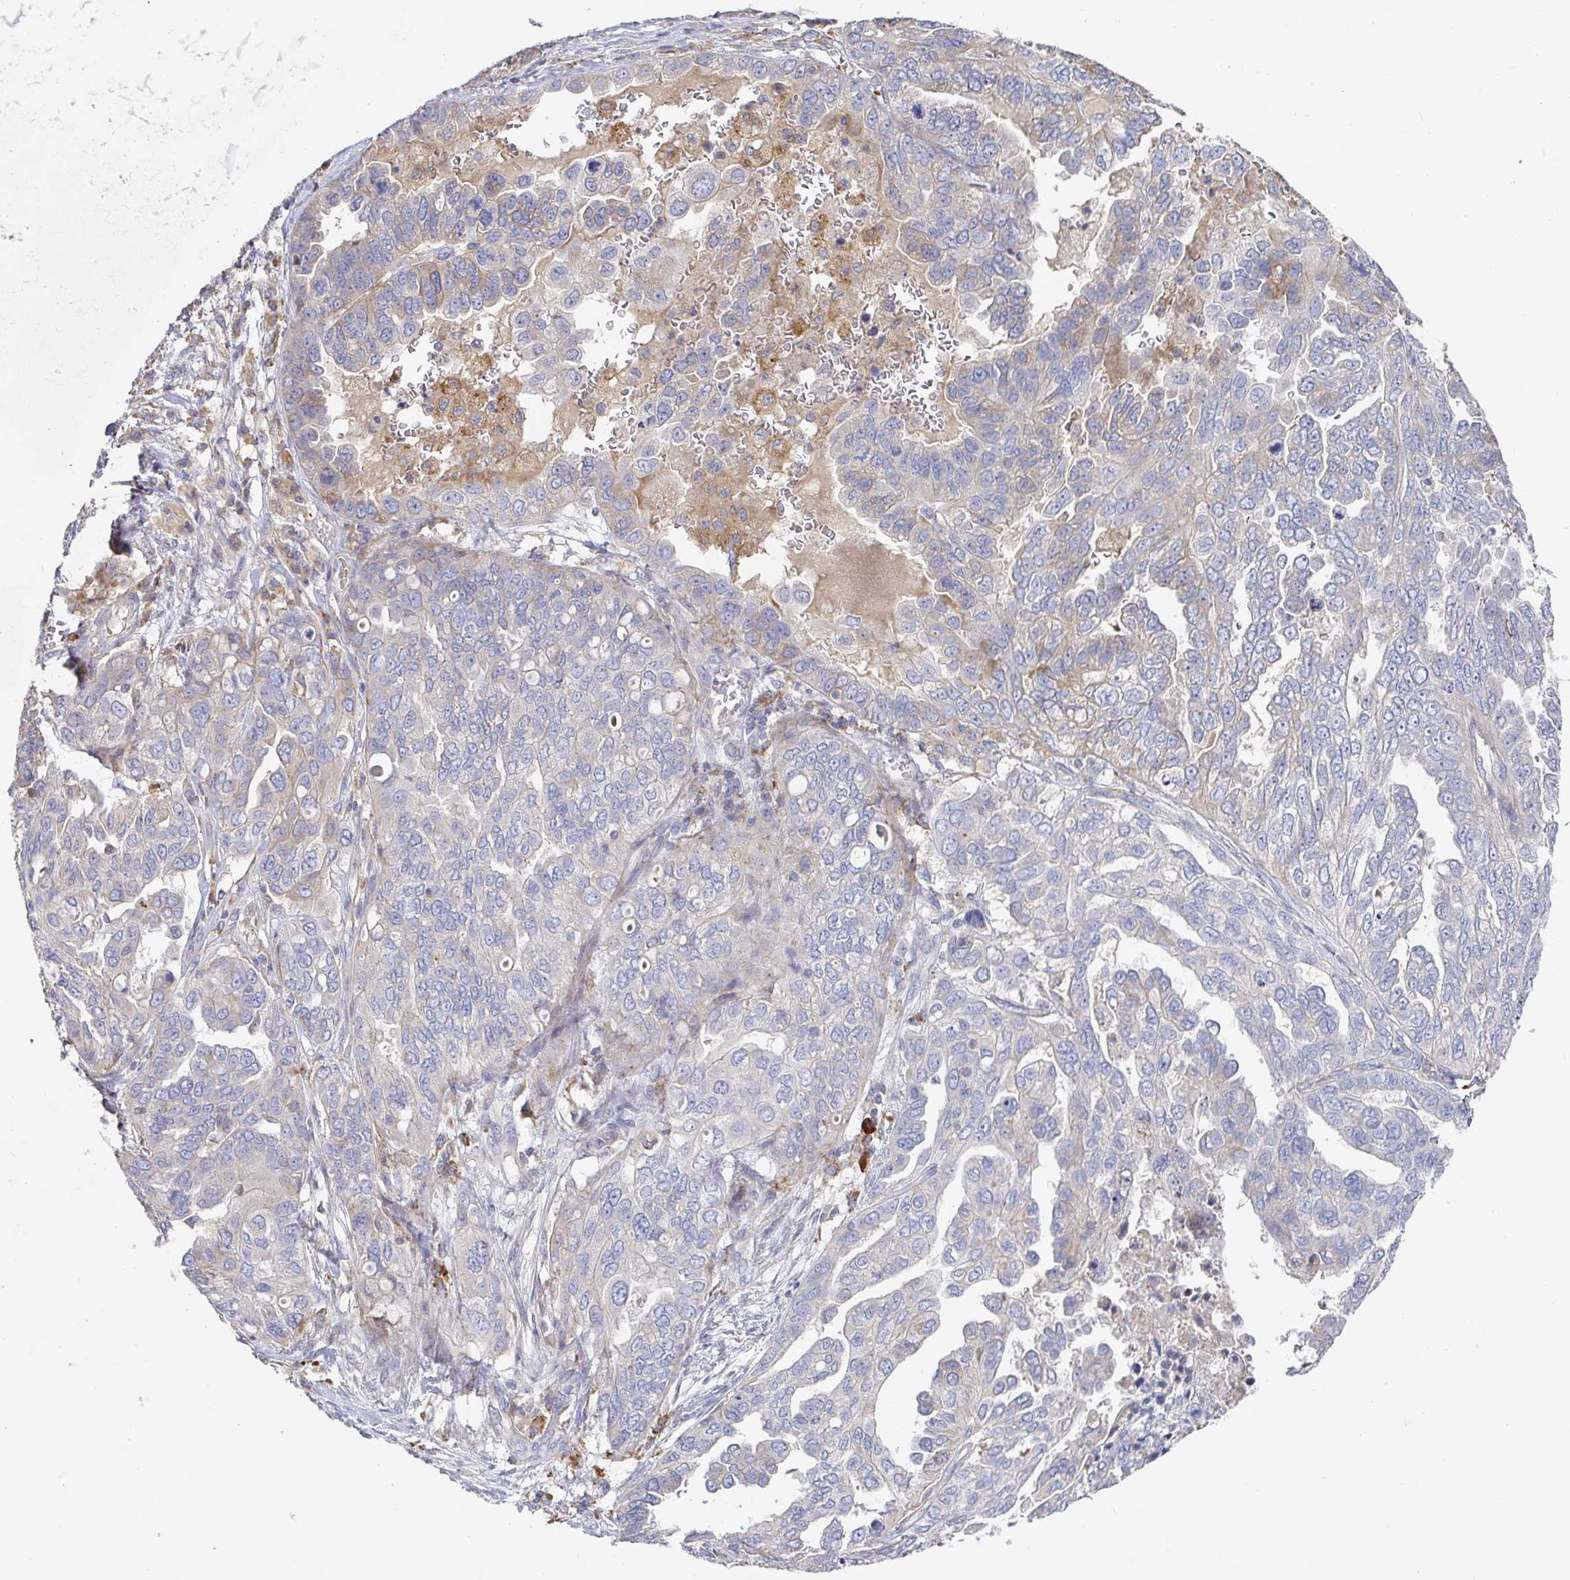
{"staining": {"intensity": "negative", "quantity": "none", "location": "none"}, "tissue": "ovarian cancer", "cell_type": "Tumor cells", "image_type": "cancer", "snomed": [{"axis": "morphology", "description": "Cystadenocarcinoma, serous, NOS"}, {"axis": "topography", "description": "Ovary"}], "caption": "Protein analysis of ovarian cancer exhibits no significant staining in tumor cells.", "gene": "IRAK2", "patient": {"sex": "female", "age": 53}}